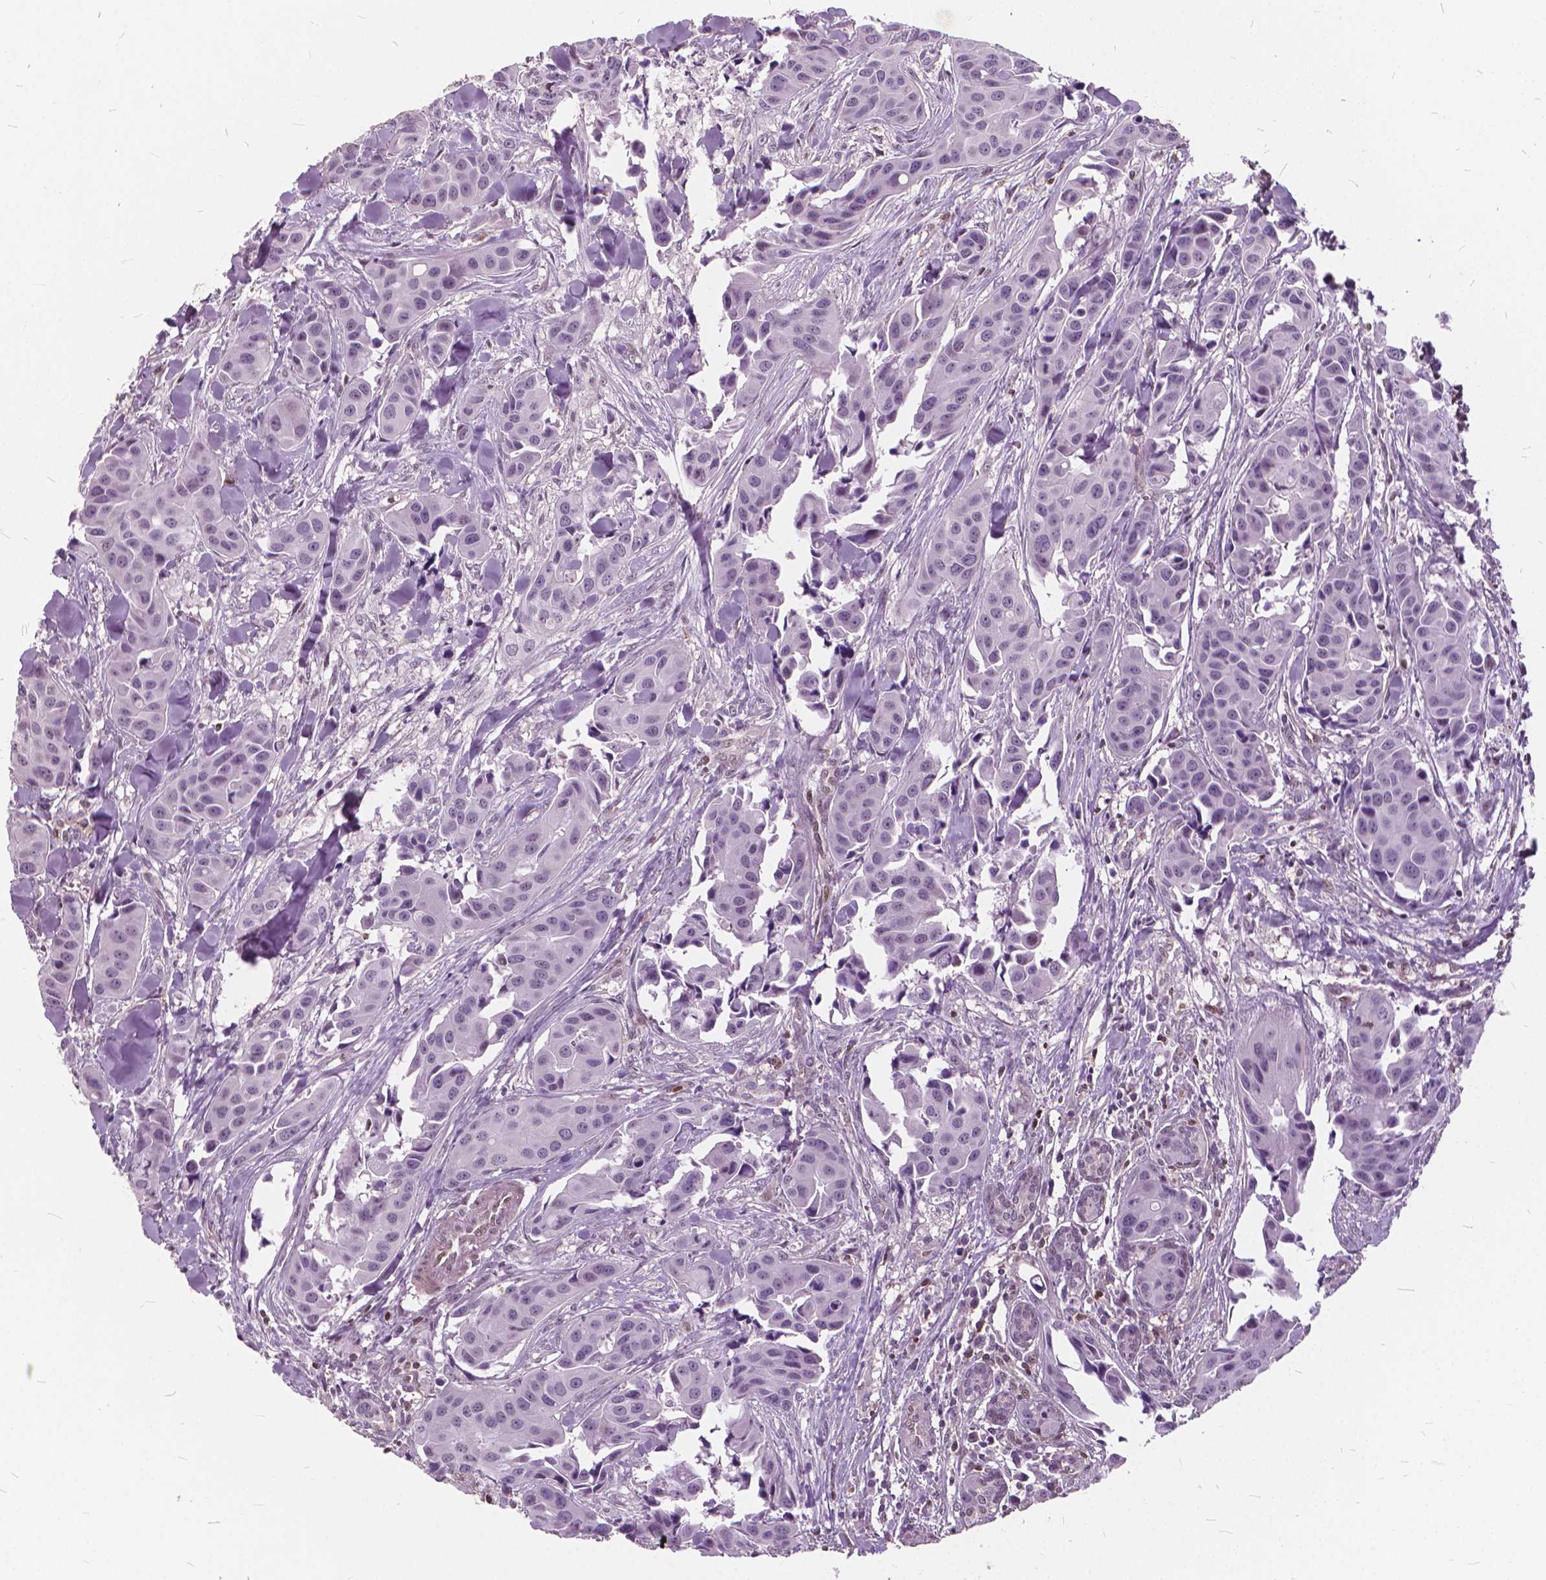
{"staining": {"intensity": "negative", "quantity": "none", "location": "none"}, "tissue": "head and neck cancer", "cell_type": "Tumor cells", "image_type": "cancer", "snomed": [{"axis": "morphology", "description": "Adenocarcinoma, NOS"}, {"axis": "topography", "description": "Head-Neck"}], "caption": "A high-resolution histopathology image shows immunohistochemistry staining of head and neck adenocarcinoma, which shows no significant positivity in tumor cells.", "gene": "STAT5B", "patient": {"sex": "male", "age": 76}}